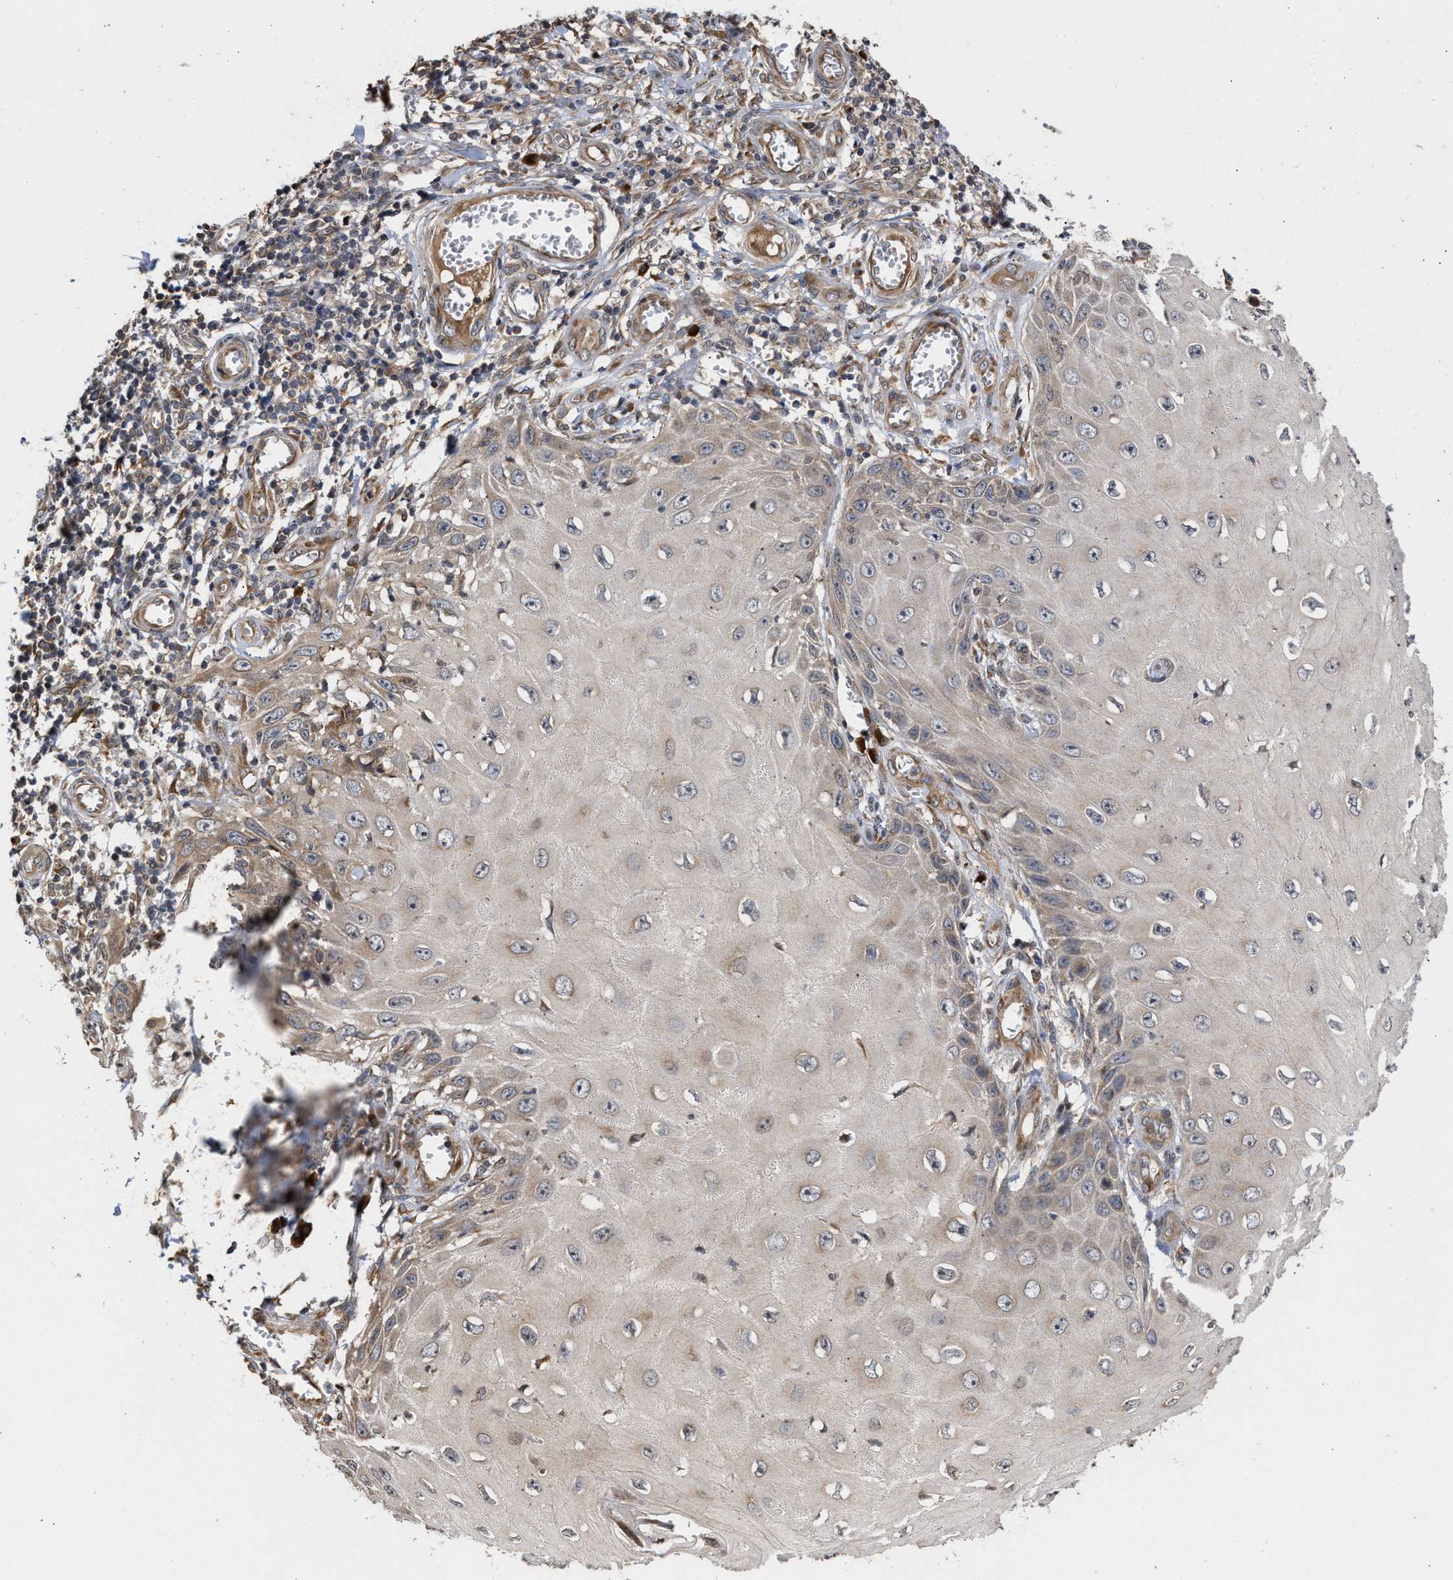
{"staining": {"intensity": "weak", "quantity": "<25%", "location": "cytoplasmic/membranous"}, "tissue": "skin cancer", "cell_type": "Tumor cells", "image_type": "cancer", "snomed": [{"axis": "morphology", "description": "Squamous cell carcinoma, NOS"}, {"axis": "topography", "description": "Skin"}], "caption": "DAB immunohistochemical staining of human skin cancer displays no significant staining in tumor cells.", "gene": "SAR1A", "patient": {"sex": "female", "age": 73}}